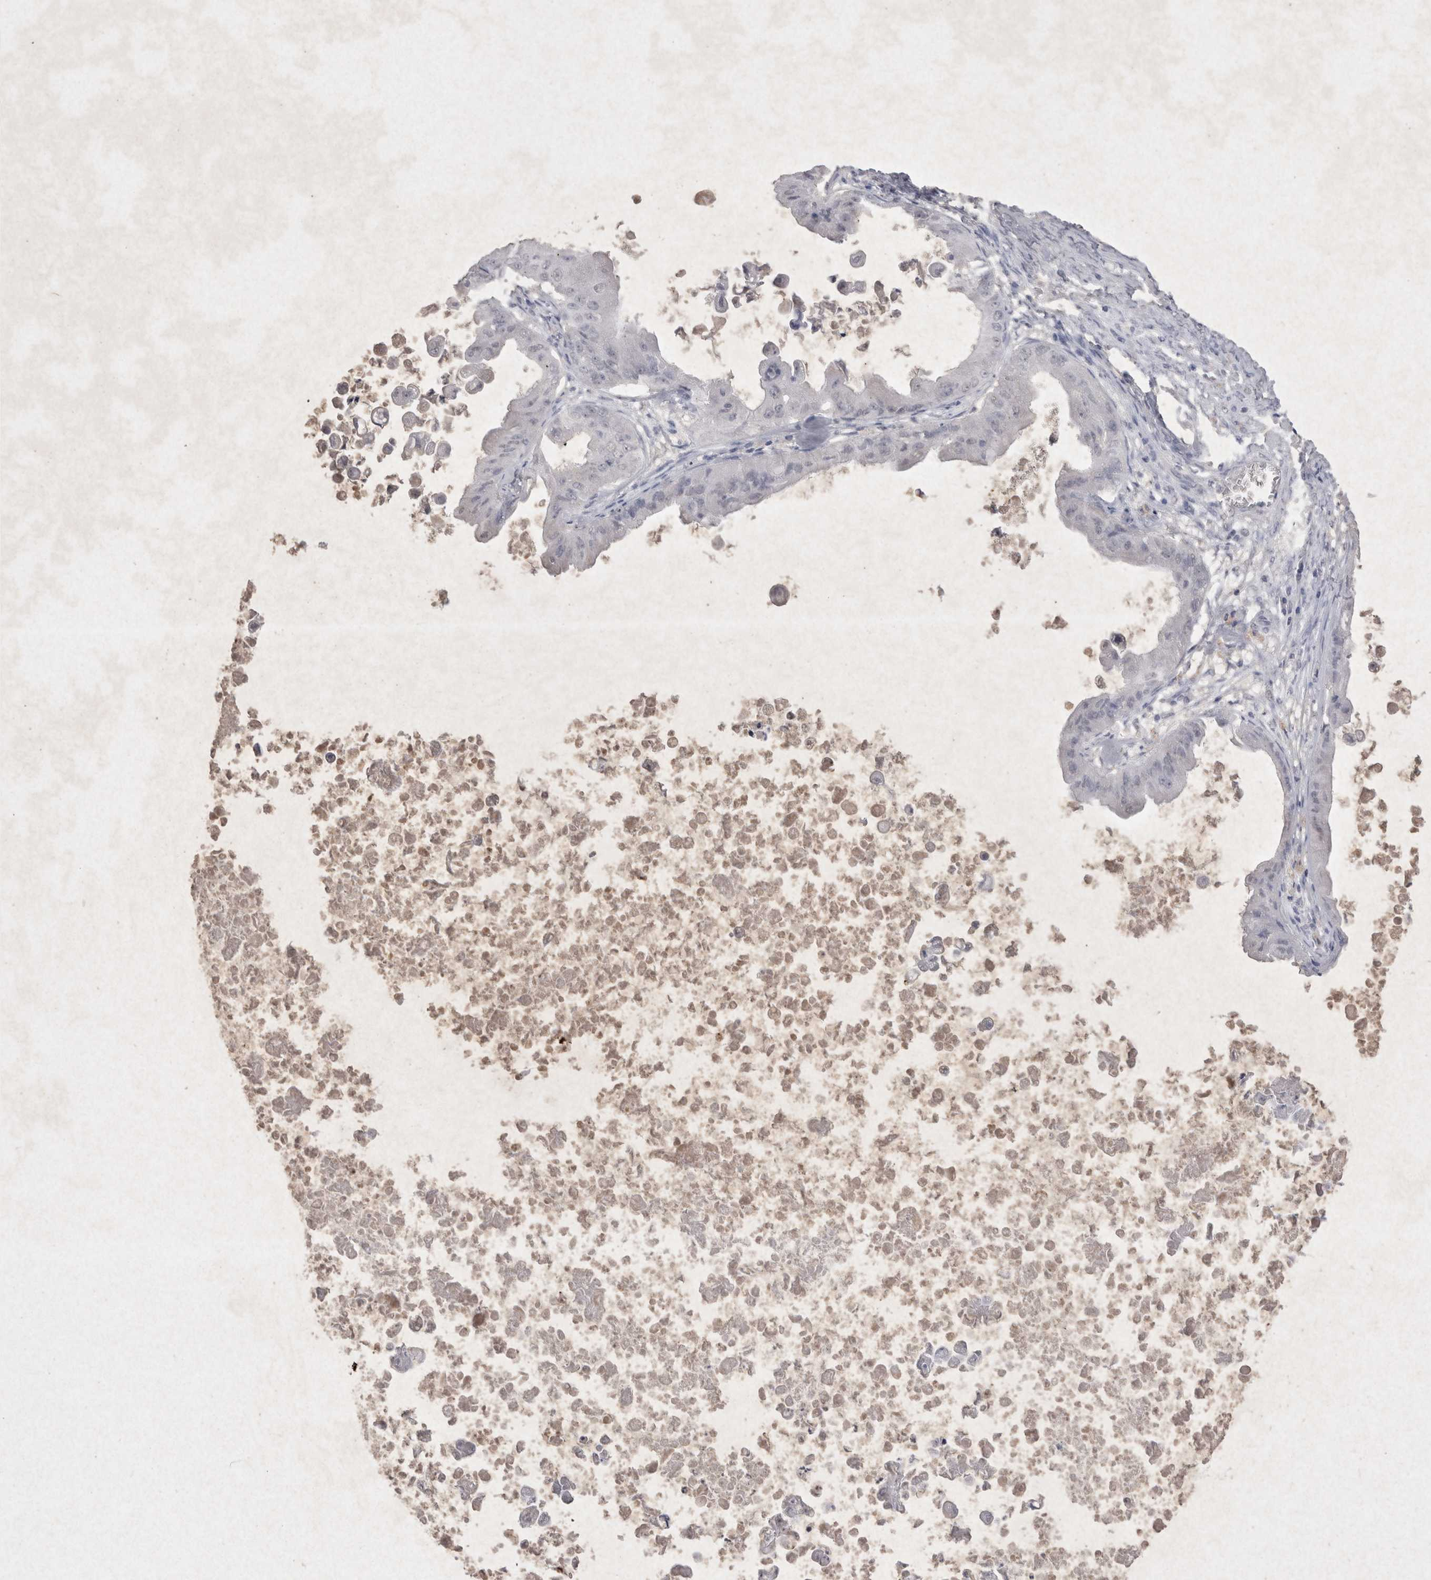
{"staining": {"intensity": "negative", "quantity": "none", "location": "none"}, "tissue": "ovarian cancer", "cell_type": "Tumor cells", "image_type": "cancer", "snomed": [{"axis": "morphology", "description": "Cystadenocarcinoma, mucinous, NOS"}, {"axis": "topography", "description": "Ovary"}], "caption": "A high-resolution micrograph shows immunohistochemistry staining of ovarian cancer, which demonstrates no significant positivity in tumor cells.", "gene": "LYVE1", "patient": {"sex": "female", "age": 37}}